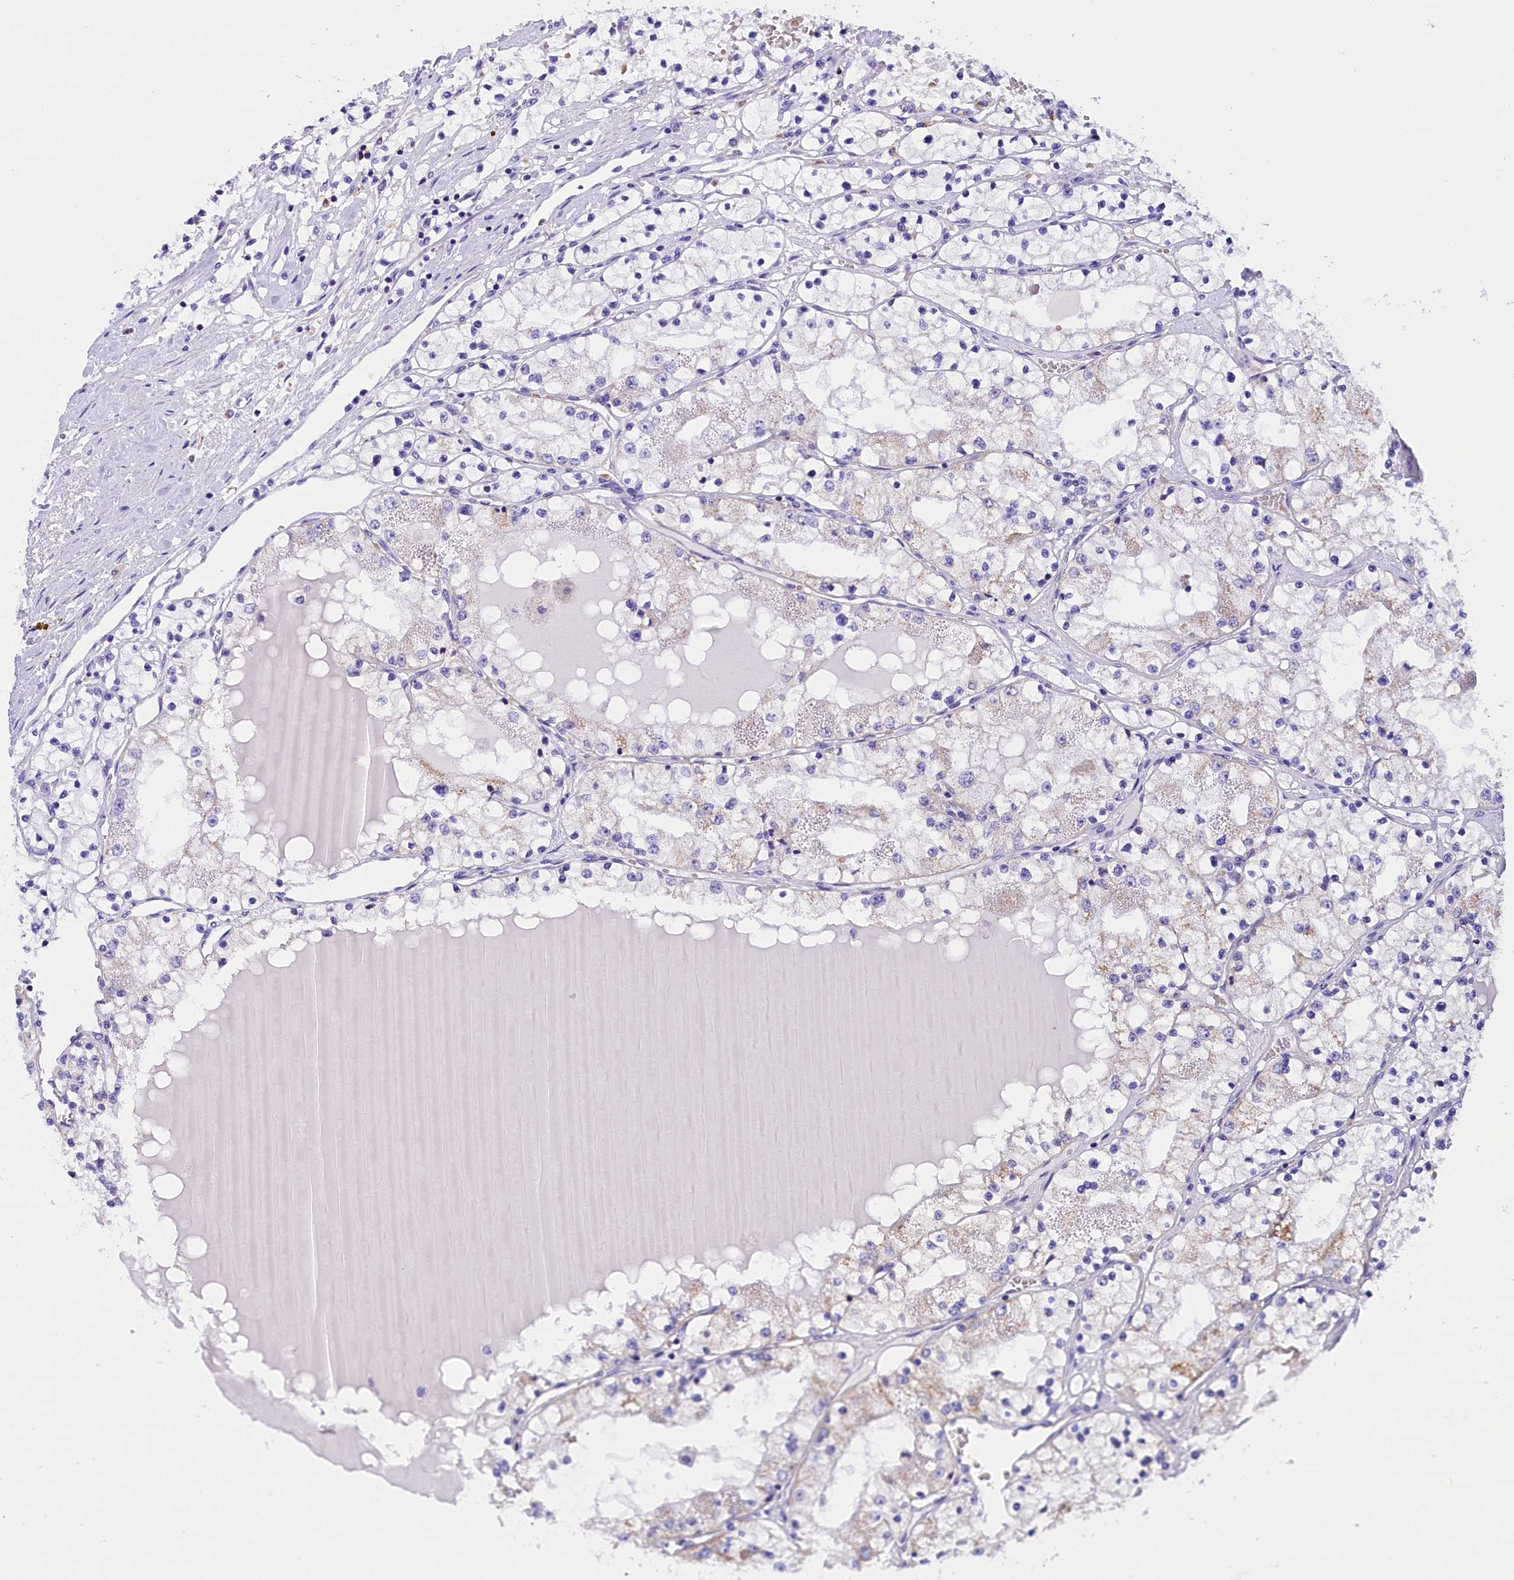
{"staining": {"intensity": "negative", "quantity": "none", "location": "none"}, "tissue": "renal cancer", "cell_type": "Tumor cells", "image_type": "cancer", "snomed": [{"axis": "morphology", "description": "Normal tissue, NOS"}, {"axis": "morphology", "description": "Adenocarcinoma, NOS"}, {"axis": "topography", "description": "Kidney"}], "caption": "Tumor cells show no significant positivity in adenocarcinoma (renal).", "gene": "ABAT", "patient": {"sex": "male", "age": 68}}